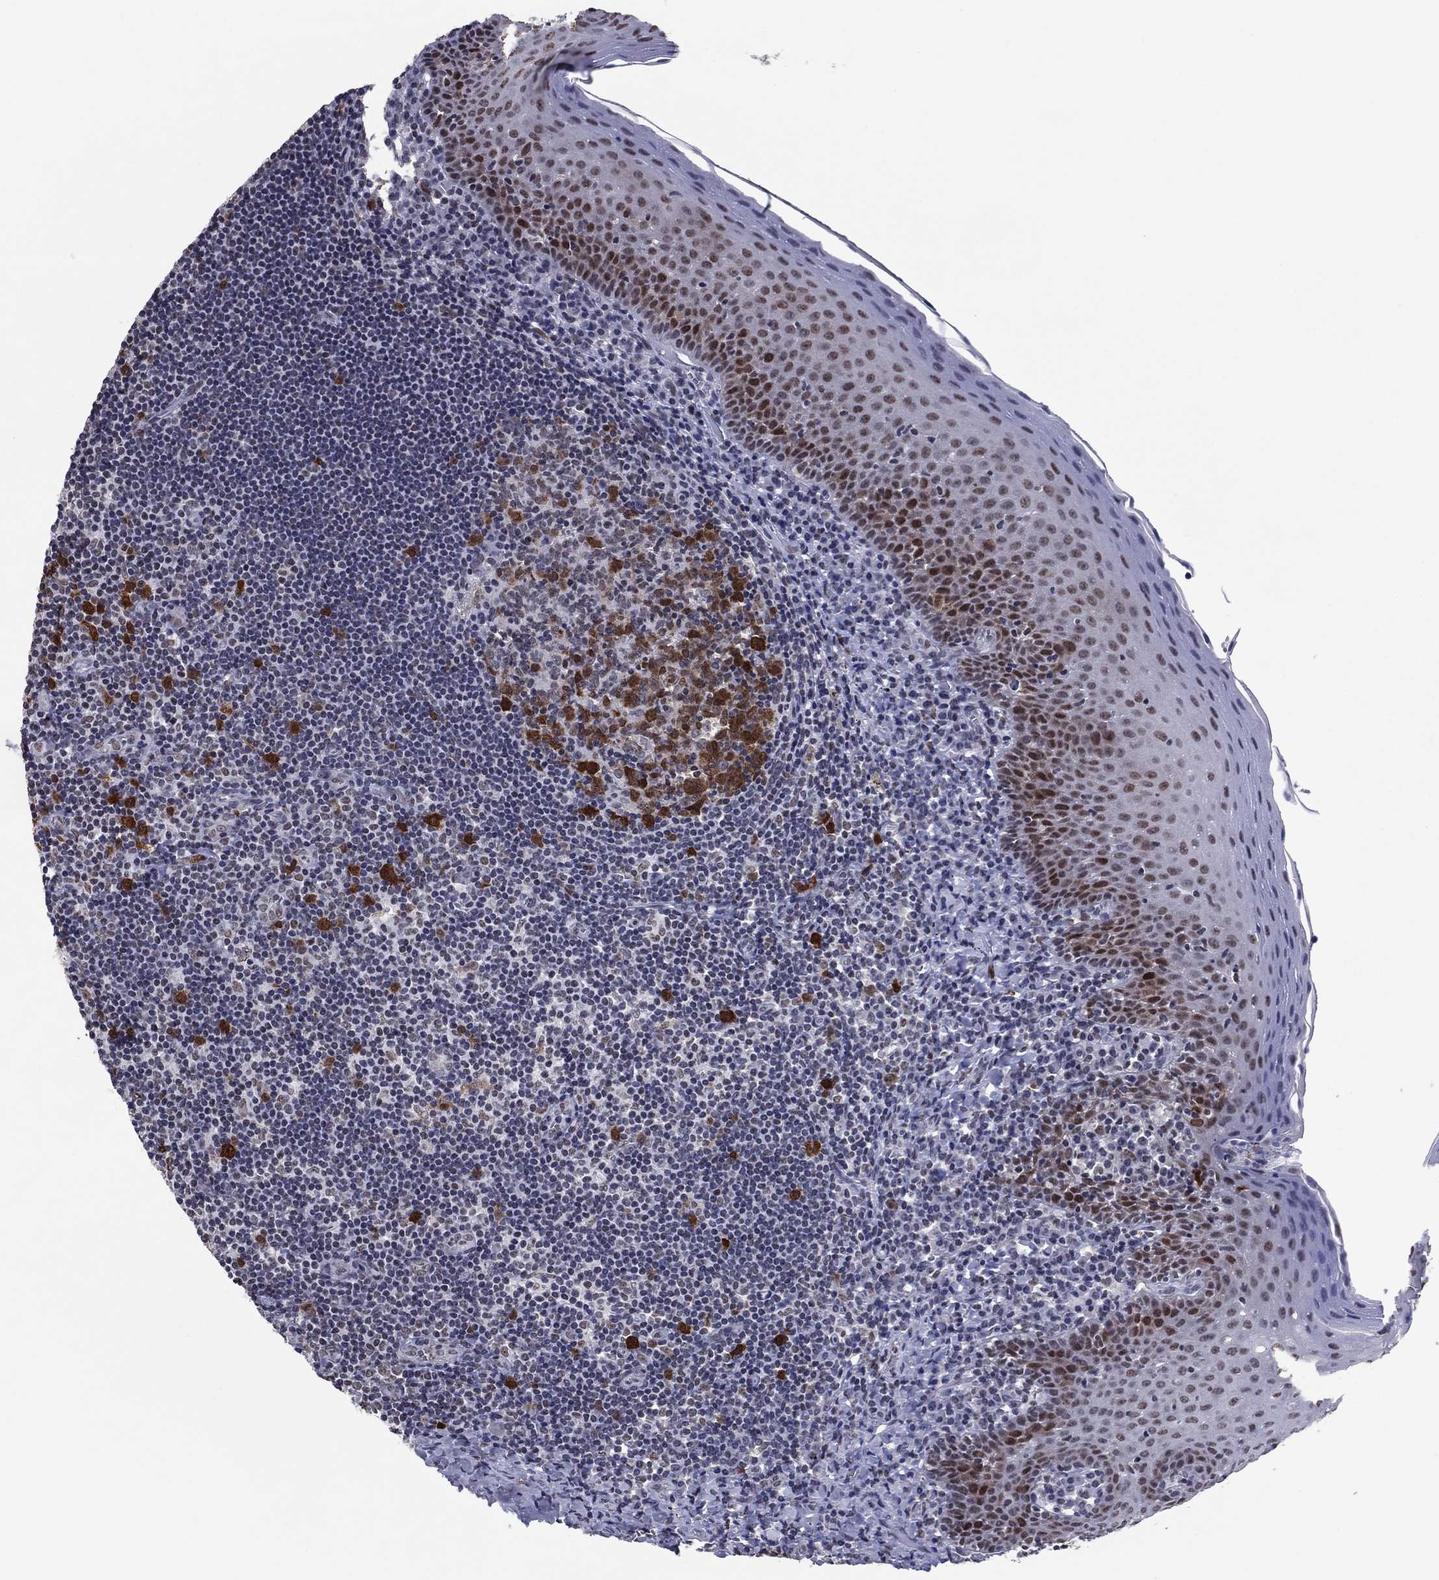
{"staining": {"intensity": "strong", "quantity": "25%-75%", "location": "cytoplasmic/membranous,nuclear"}, "tissue": "tonsil", "cell_type": "Germinal center cells", "image_type": "normal", "snomed": [{"axis": "morphology", "description": "Normal tissue, NOS"}, {"axis": "morphology", "description": "Inflammation, NOS"}, {"axis": "topography", "description": "Tonsil"}], "caption": "A brown stain highlights strong cytoplasmic/membranous,nuclear staining of a protein in germinal center cells of unremarkable tonsil.", "gene": "TYMS", "patient": {"sex": "female", "age": 31}}